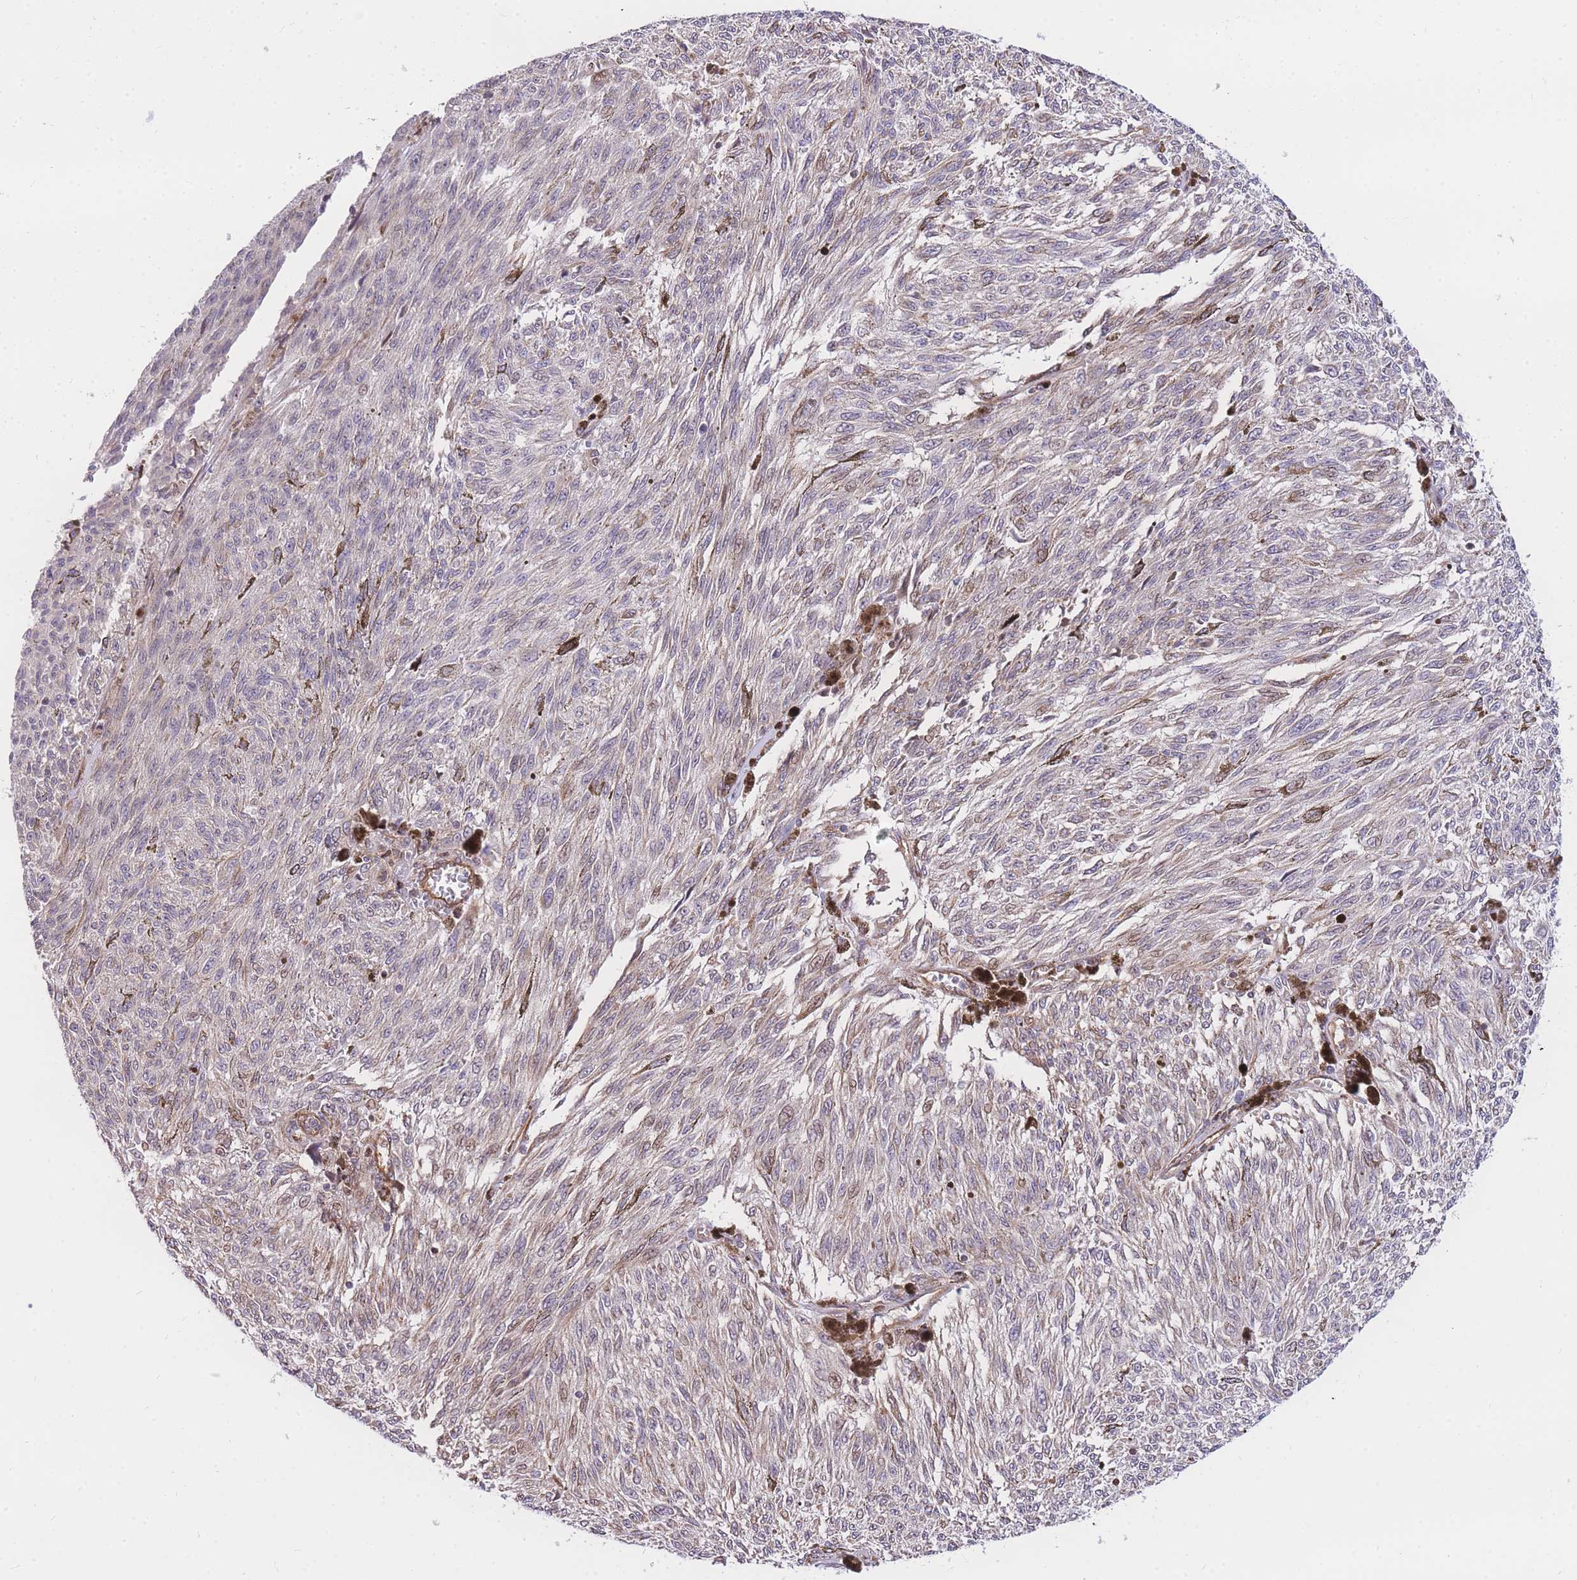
{"staining": {"intensity": "weak", "quantity": "25%-75%", "location": "cytoplasmic/membranous,nuclear"}, "tissue": "melanoma", "cell_type": "Tumor cells", "image_type": "cancer", "snomed": [{"axis": "morphology", "description": "Malignant melanoma, NOS"}, {"axis": "topography", "description": "Skin"}], "caption": "An immunohistochemistry micrograph of tumor tissue is shown. Protein staining in brown shows weak cytoplasmic/membranous and nuclear positivity in malignant melanoma within tumor cells.", "gene": "S100PBP", "patient": {"sex": "female", "age": 72}}